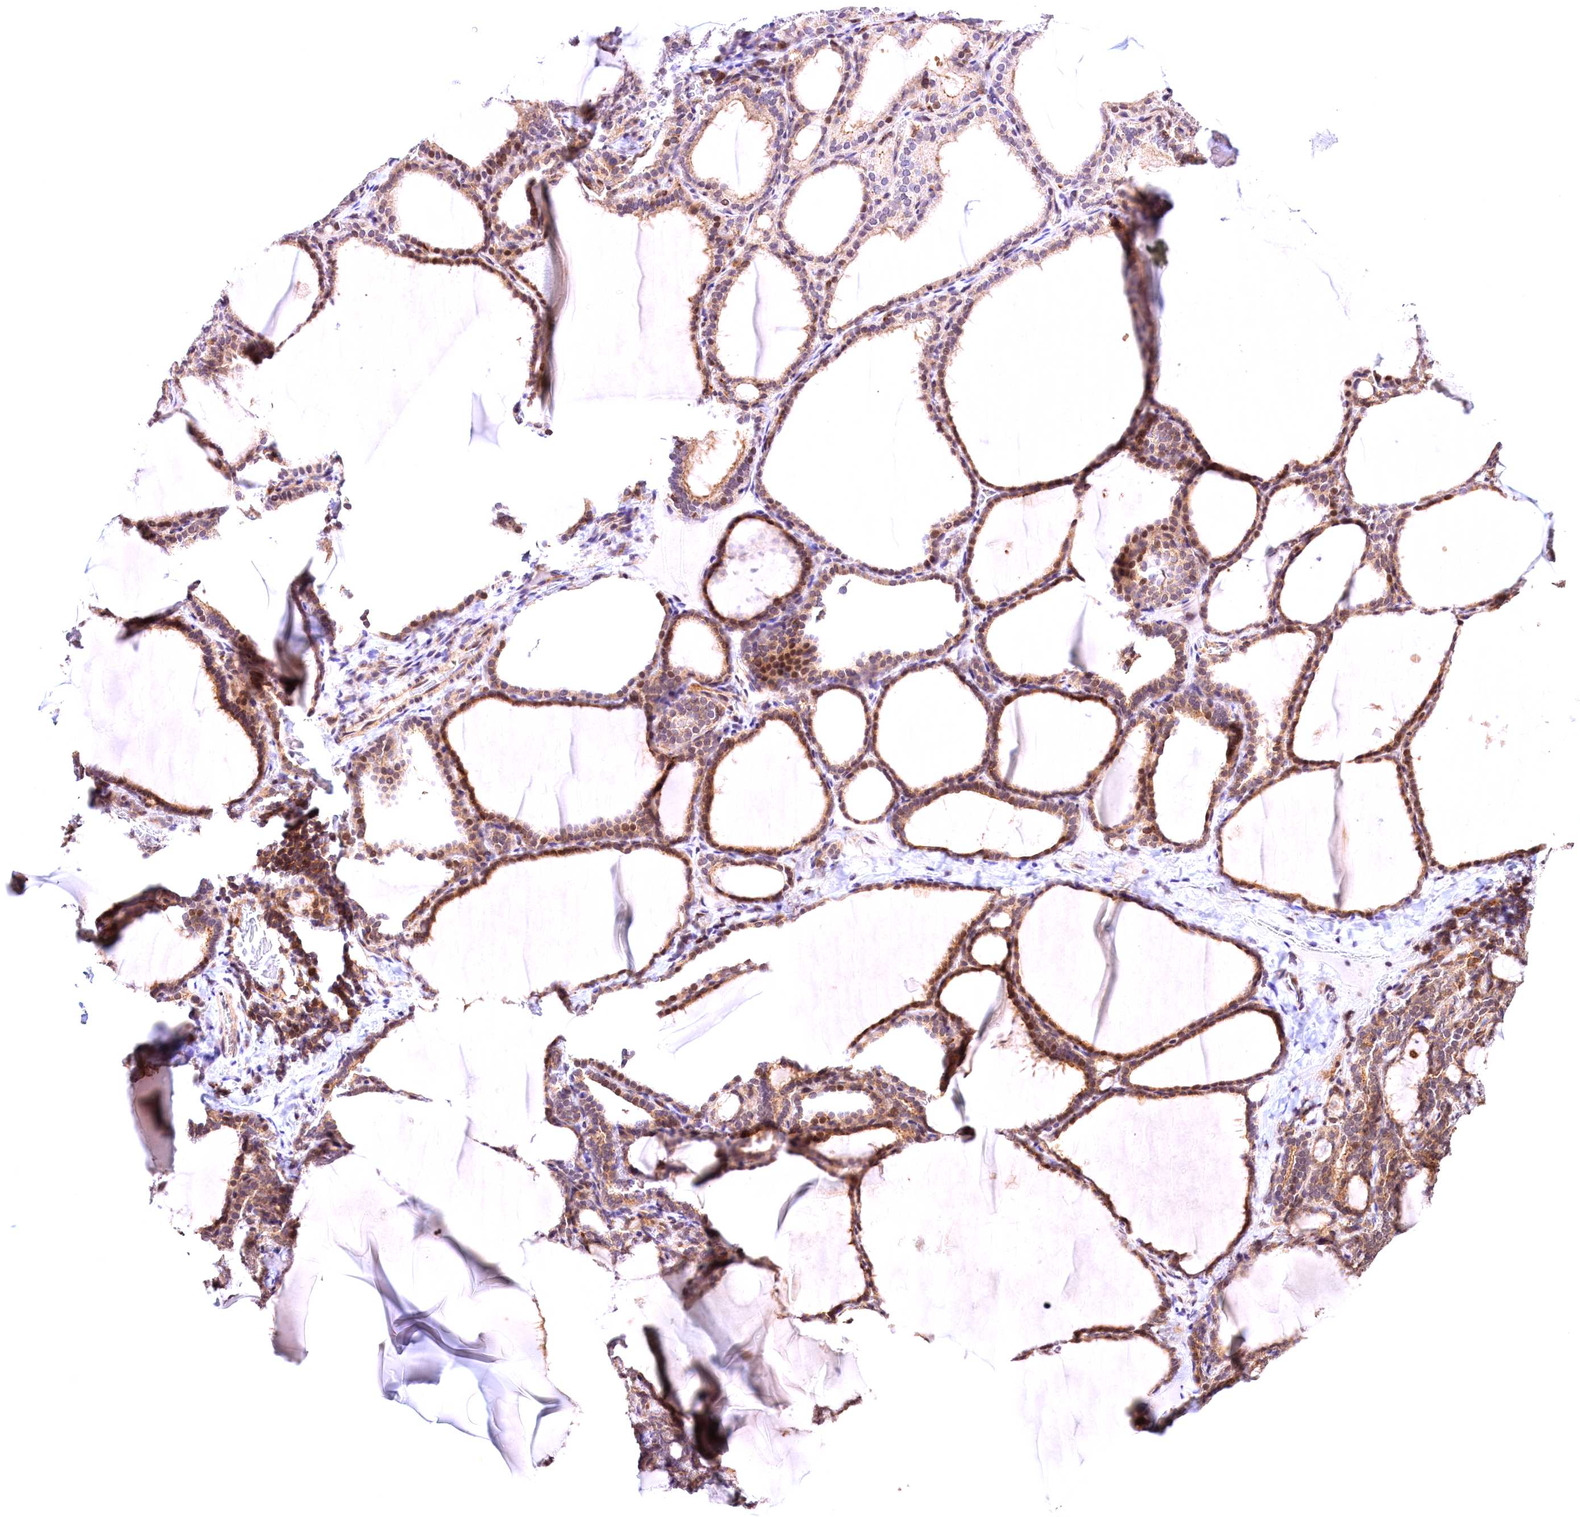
{"staining": {"intensity": "moderate", "quantity": ">75%", "location": "cytoplasmic/membranous,nuclear"}, "tissue": "thyroid gland", "cell_type": "Glandular cells", "image_type": "normal", "snomed": [{"axis": "morphology", "description": "Normal tissue, NOS"}, {"axis": "topography", "description": "Thyroid gland"}], "caption": "The photomicrograph reveals staining of normal thyroid gland, revealing moderate cytoplasmic/membranous,nuclear protein staining (brown color) within glandular cells.", "gene": "CHORDC1", "patient": {"sex": "female", "age": 39}}